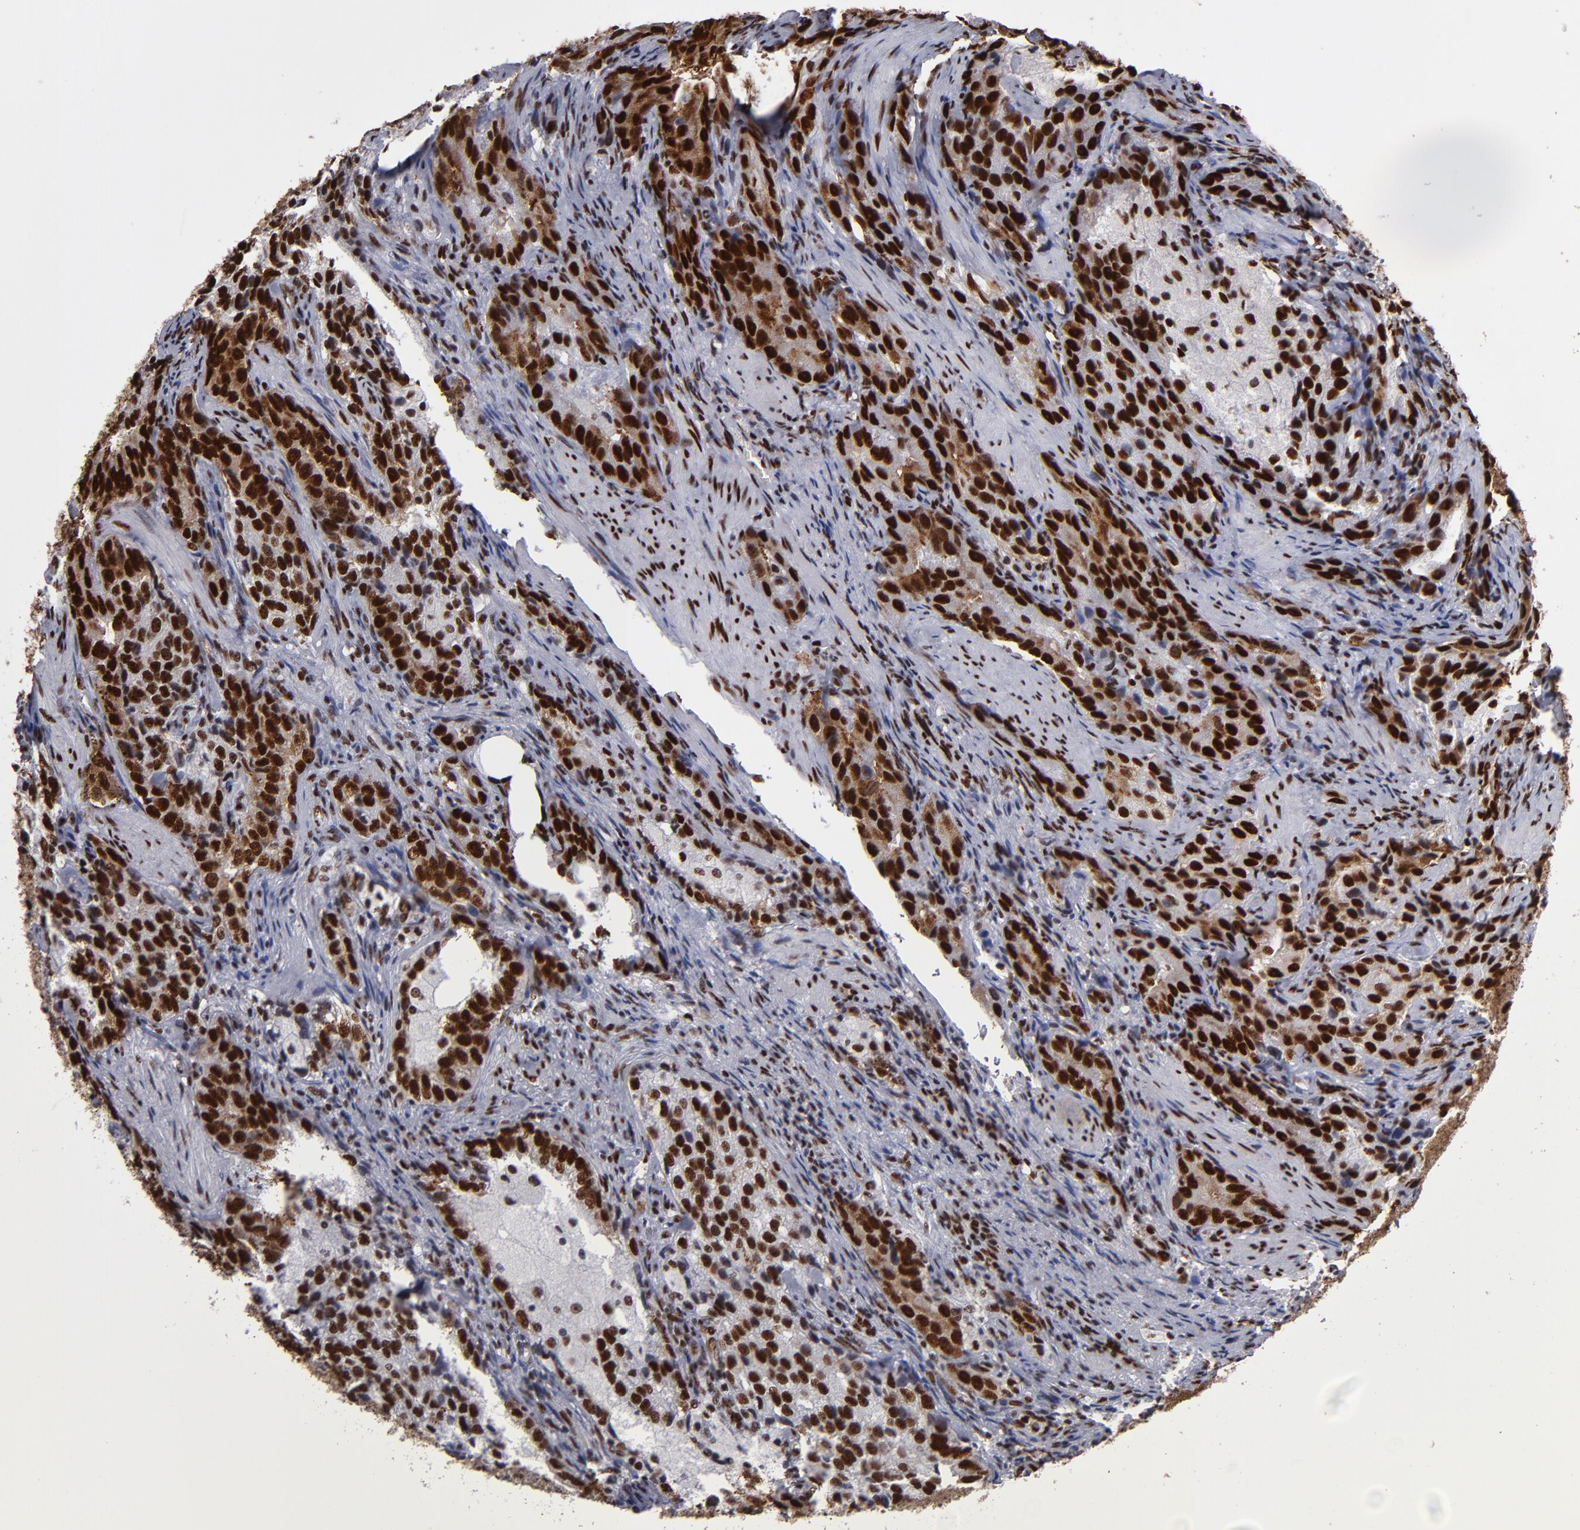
{"staining": {"intensity": "strong", "quantity": ">75%", "location": "nuclear"}, "tissue": "prostate cancer", "cell_type": "Tumor cells", "image_type": "cancer", "snomed": [{"axis": "morphology", "description": "Adenocarcinoma, High grade"}, {"axis": "topography", "description": "Prostate"}], "caption": "Immunohistochemistry (IHC) of adenocarcinoma (high-grade) (prostate) displays high levels of strong nuclear expression in about >75% of tumor cells.", "gene": "MRE11", "patient": {"sex": "male", "age": 63}}